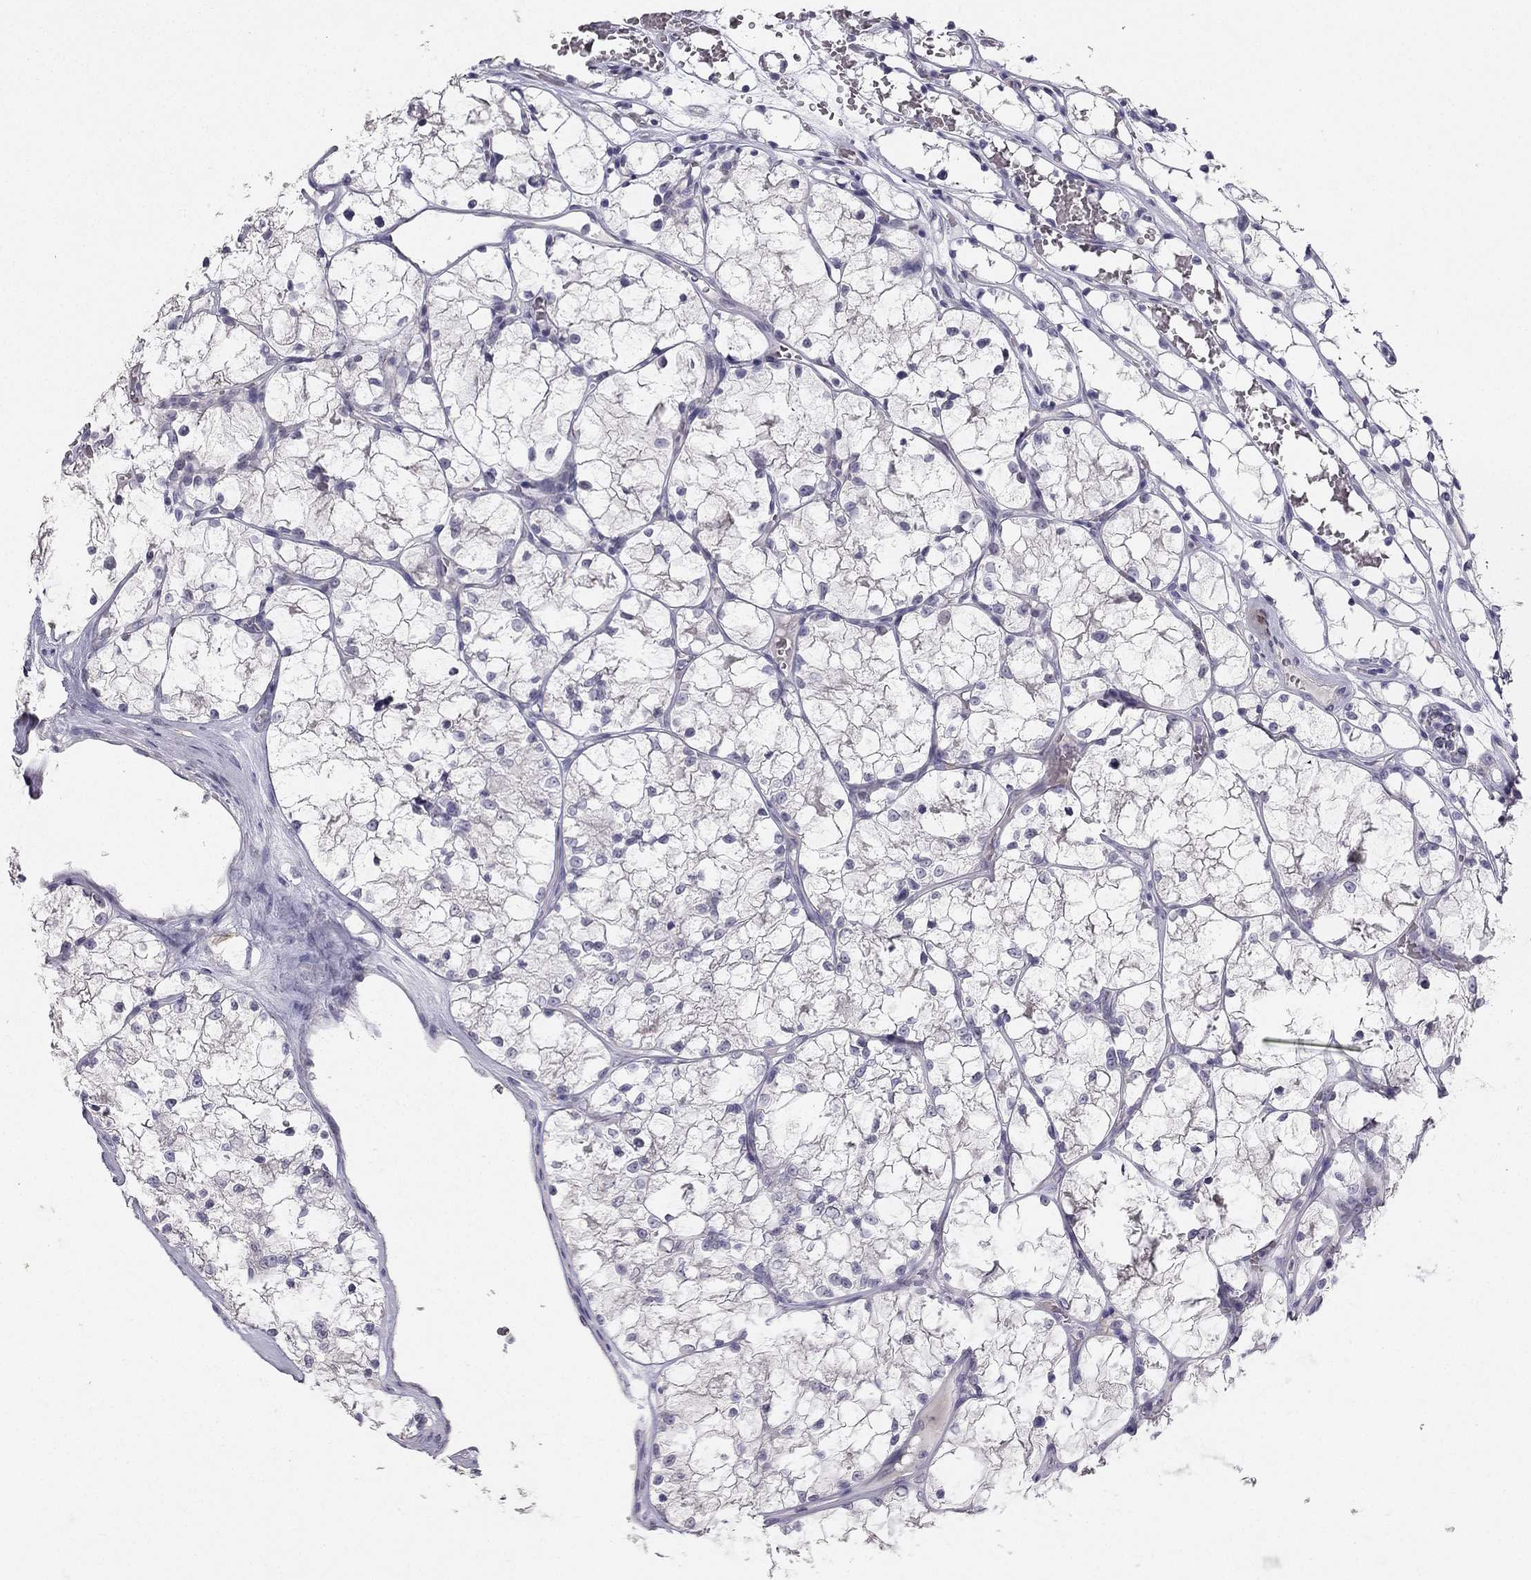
{"staining": {"intensity": "negative", "quantity": "none", "location": "none"}, "tissue": "renal cancer", "cell_type": "Tumor cells", "image_type": "cancer", "snomed": [{"axis": "morphology", "description": "Adenocarcinoma, NOS"}, {"axis": "topography", "description": "Kidney"}], "caption": "Protein analysis of renal cancer (adenocarcinoma) displays no significant positivity in tumor cells. (DAB immunohistochemistry visualized using brightfield microscopy, high magnification).", "gene": "CALB2", "patient": {"sex": "female", "age": 69}}